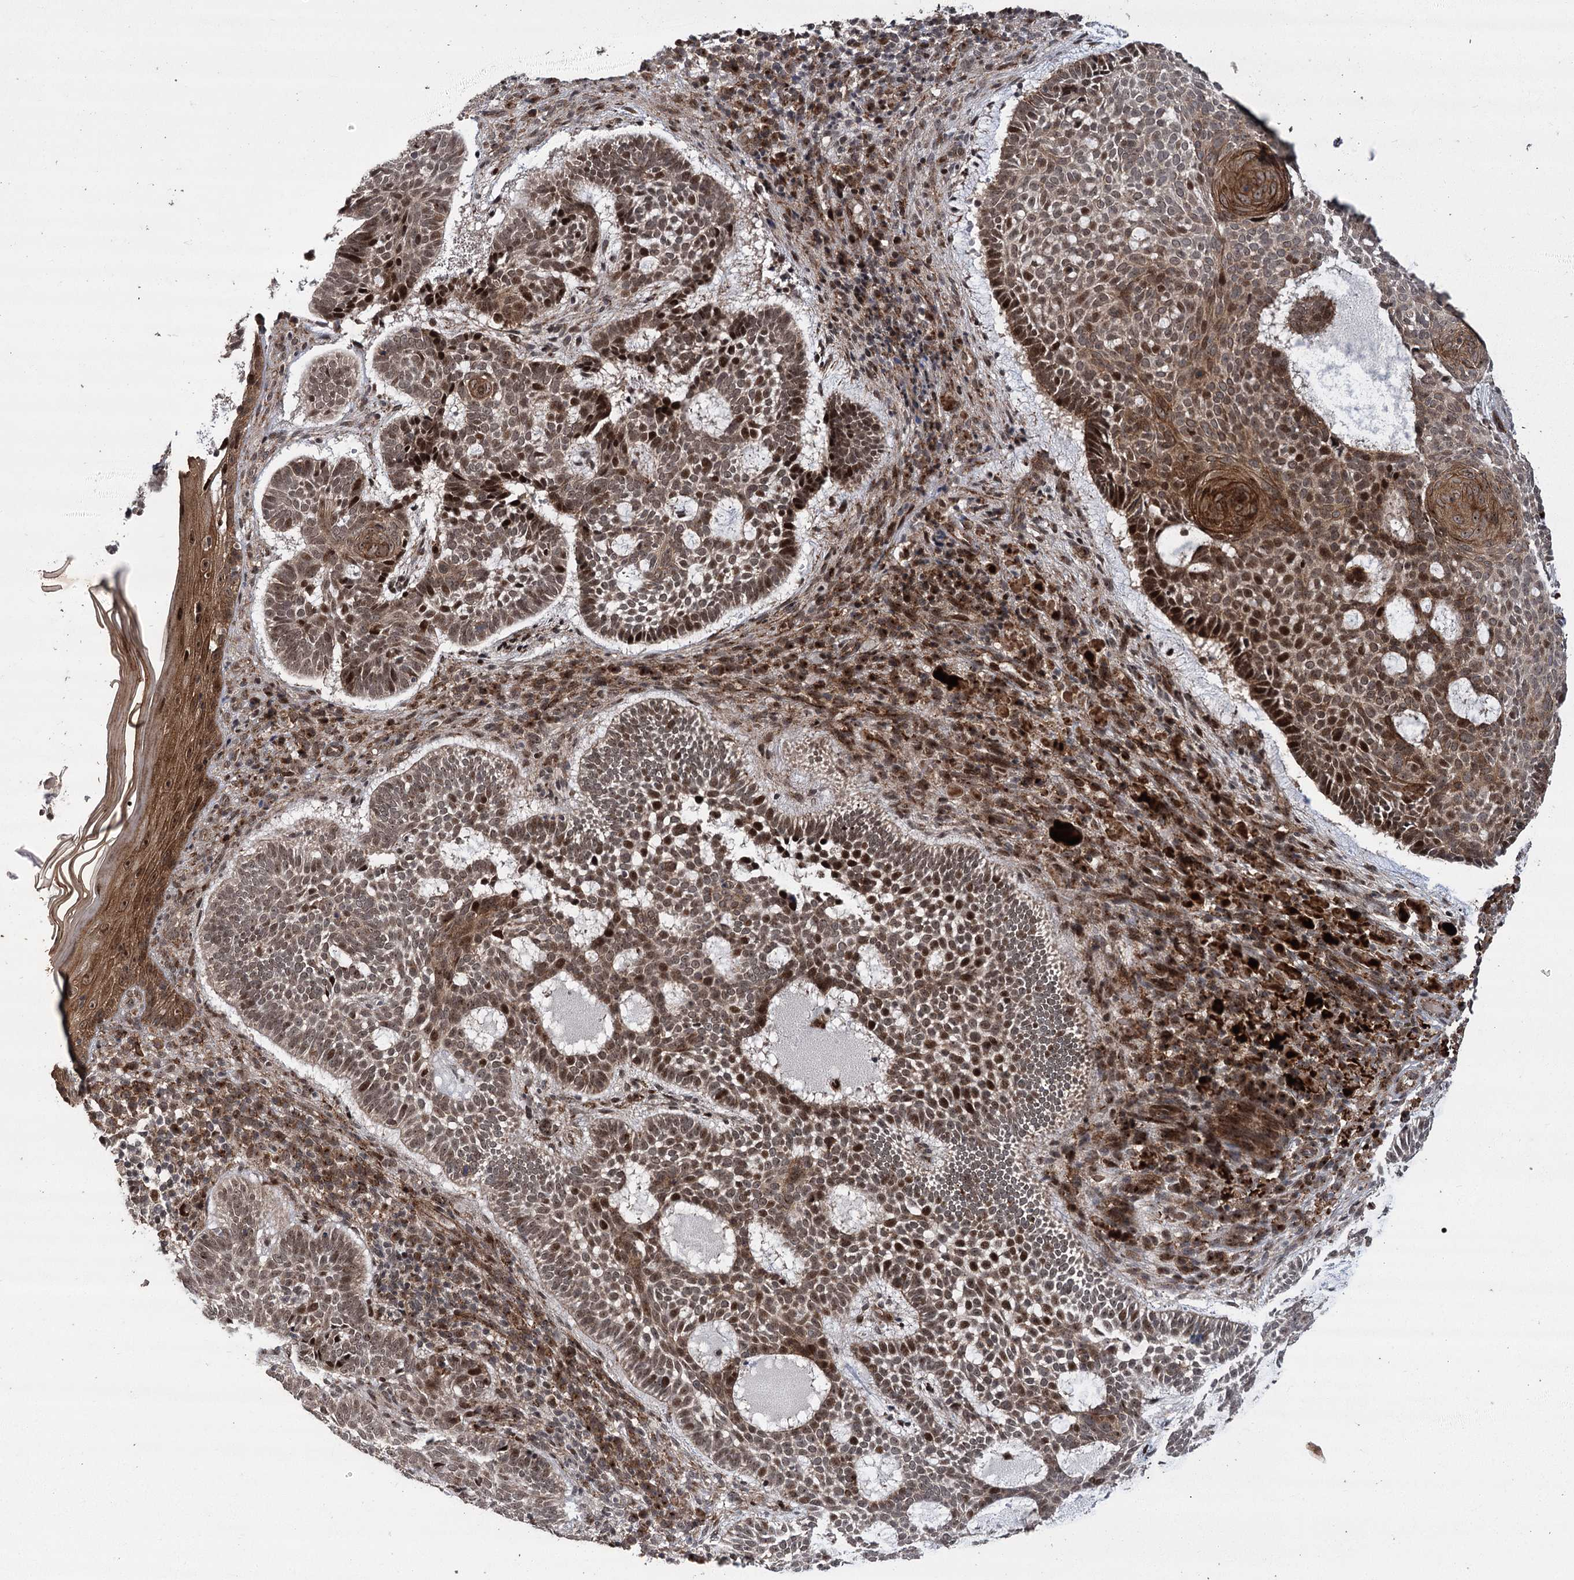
{"staining": {"intensity": "moderate", "quantity": ">75%", "location": "cytoplasmic/membranous,nuclear"}, "tissue": "skin cancer", "cell_type": "Tumor cells", "image_type": "cancer", "snomed": [{"axis": "morphology", "description": "Basal cell carcinoma"}, {"axis": "topography", "description": "Skin"}], "caption": "Skin basal cell carcinoma stained with a brown dye shows moderate cytoplasmic/membranous and nuclear positive positivity in about >75% of tumor cells.", "gene": "PARM1", "patient": {"sex": "male", "age": 85}}